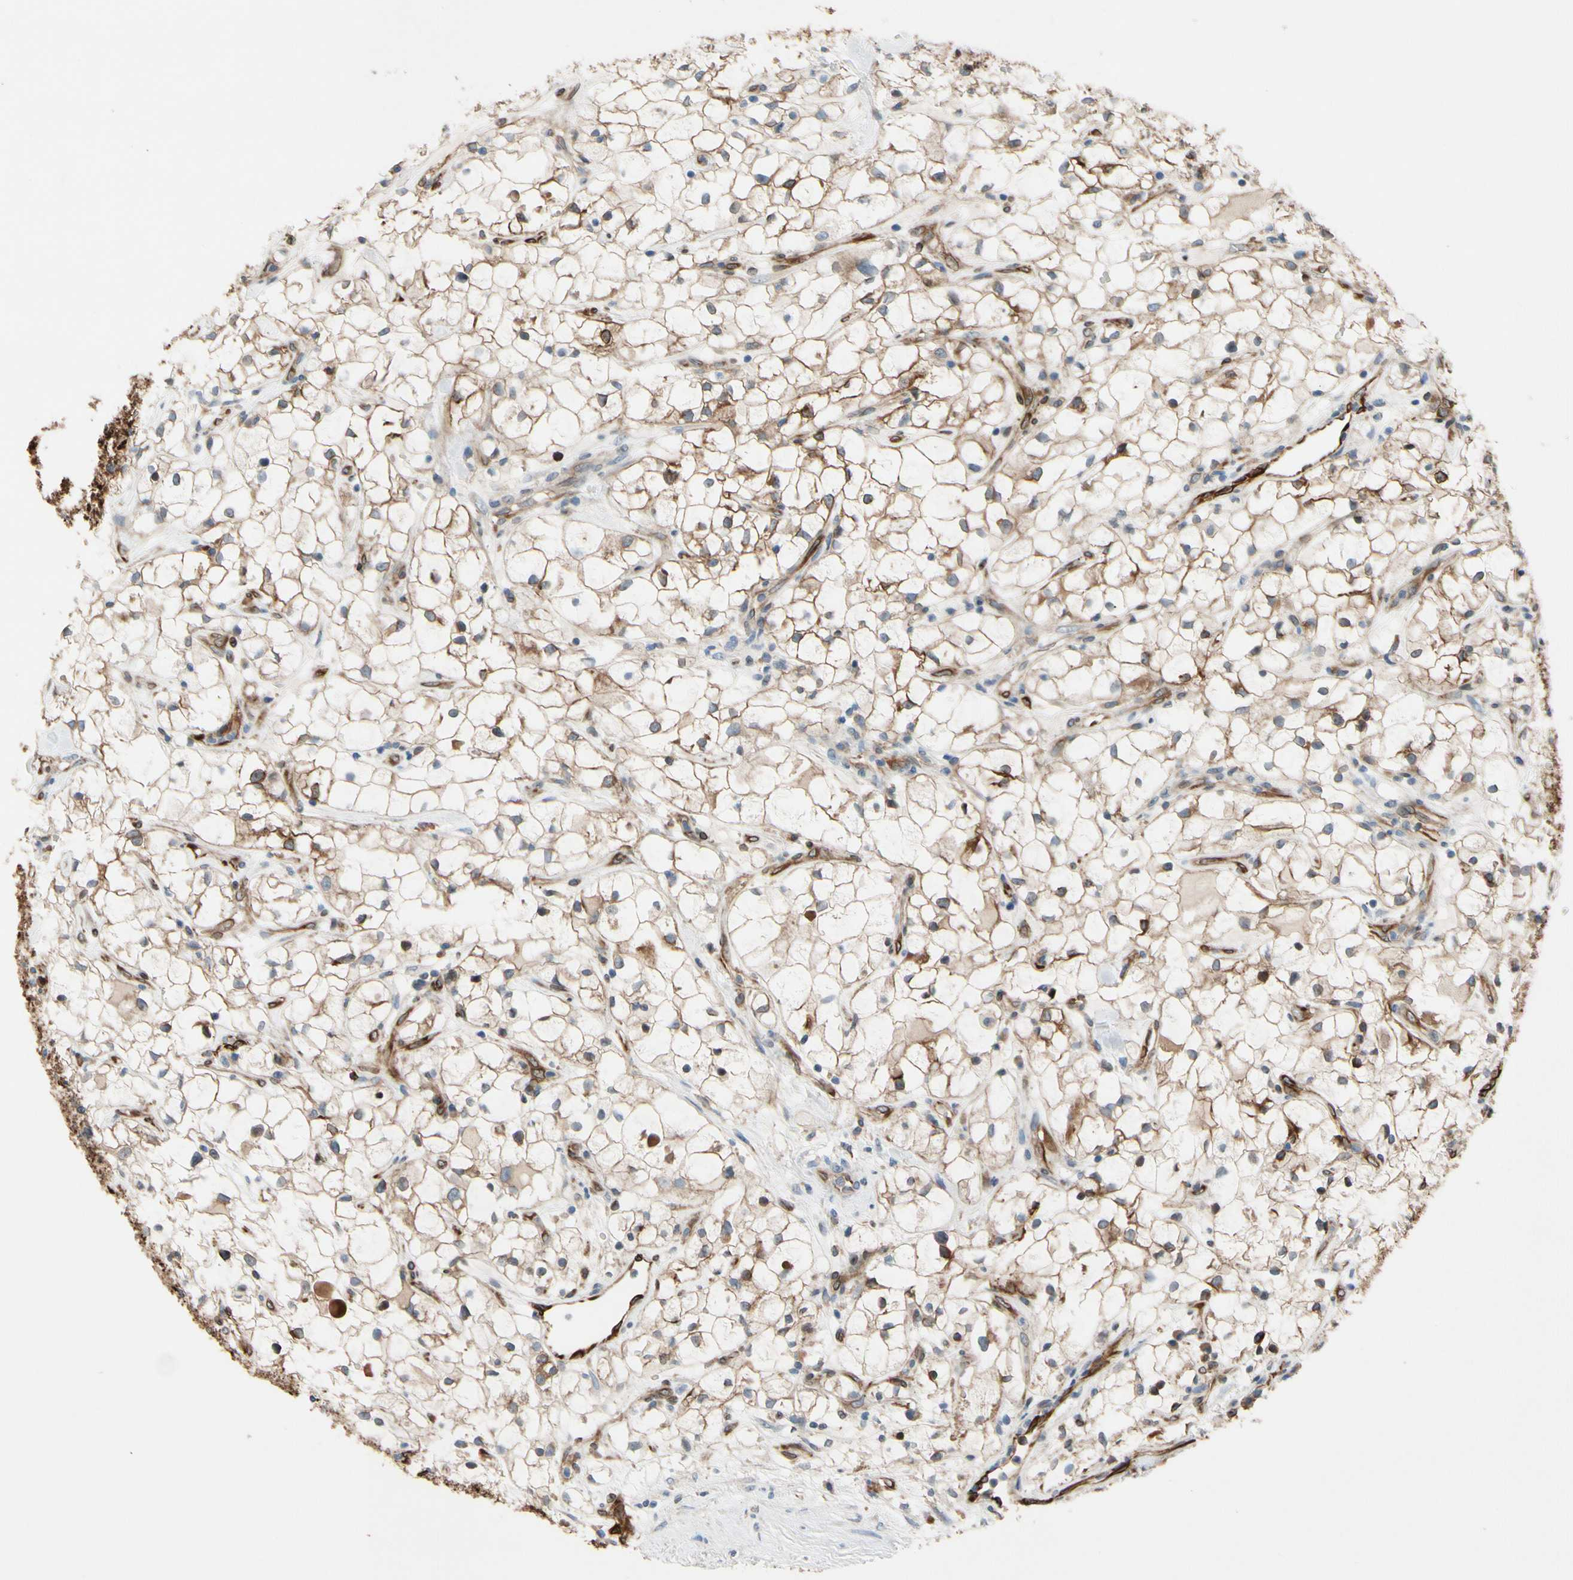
{"staining": {"intensity": "weak", "quantity": "25%-75%", "location": "cytoplasmic/membranous"}, "tissue": "renal cancer", "cell_type": "Tumor cells", "image_type": "cancer", "snomed": [{"axis": "morphology", "description": "Adenocarcinoma, NOS"}, {"axis": "topography", "description": "Kidney"}], "caption": "A brown stain shows weak cytoplasmic/membranous staining of a protein in human adenocarcinoma (renal) tumor cells.", "gene": "PRXL2A", "patient": {"sex": "female", "age": 60}}